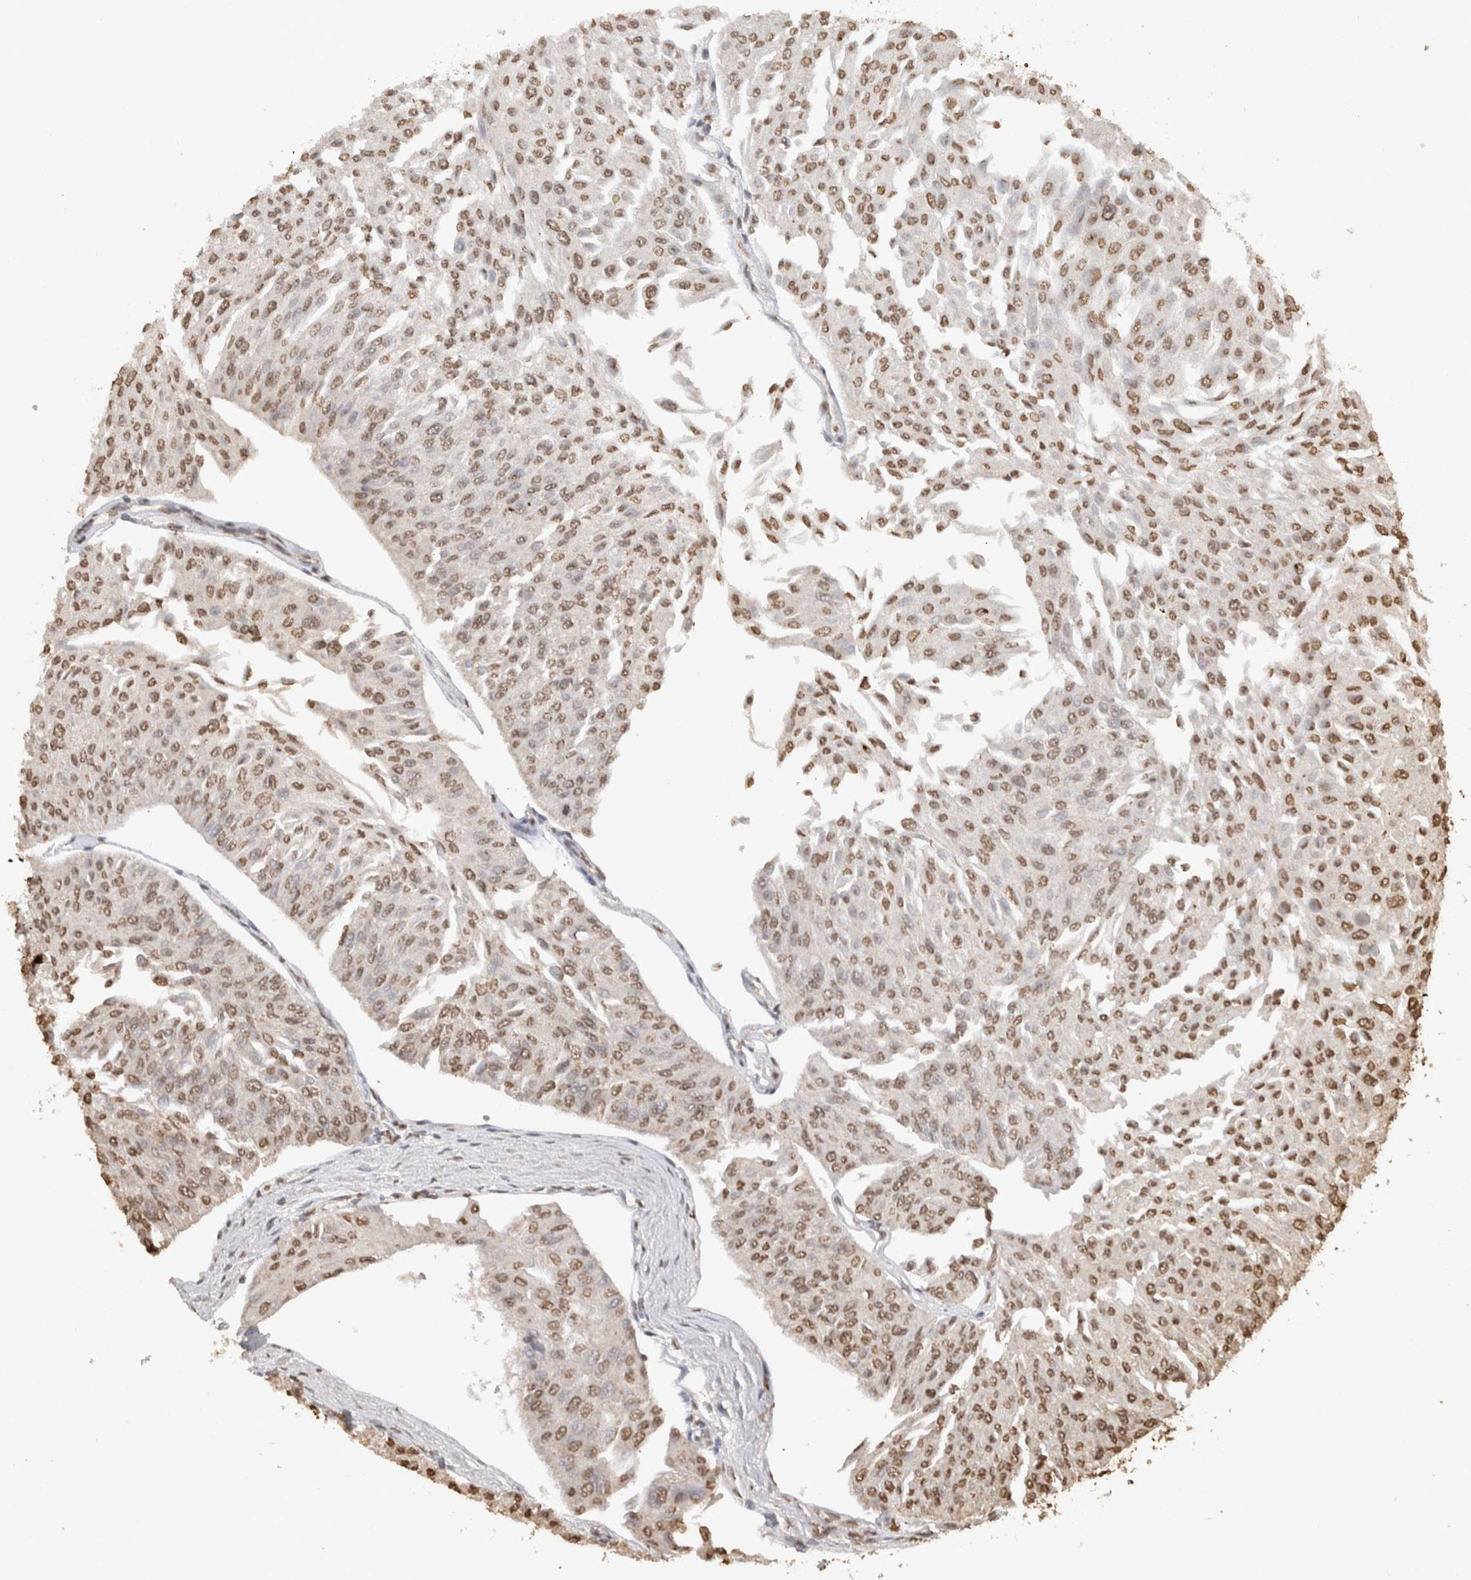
{"staining": {"intensity": "moderate", "quantity": ">75%", "location": "nuclear"}, "tissue": "urothelial cancer", "cell_type": "Tumor cells", "image_type": "cancer", "snomed": [{"axis": "morphology", "description": "Urothelial carcinoma, Low grade"}, {"axis": "topography", "description": "Urinary bladder"}], "caption": "Brown immunohistochemical staining in urothelial cancer shows moderate nuclear staining in about >75% of tumor cells. (DAB = brown stain, brightfield microscopy at high magnification).", "gene": "HAND2", "patient": {"sex": "male", "age": 67}}